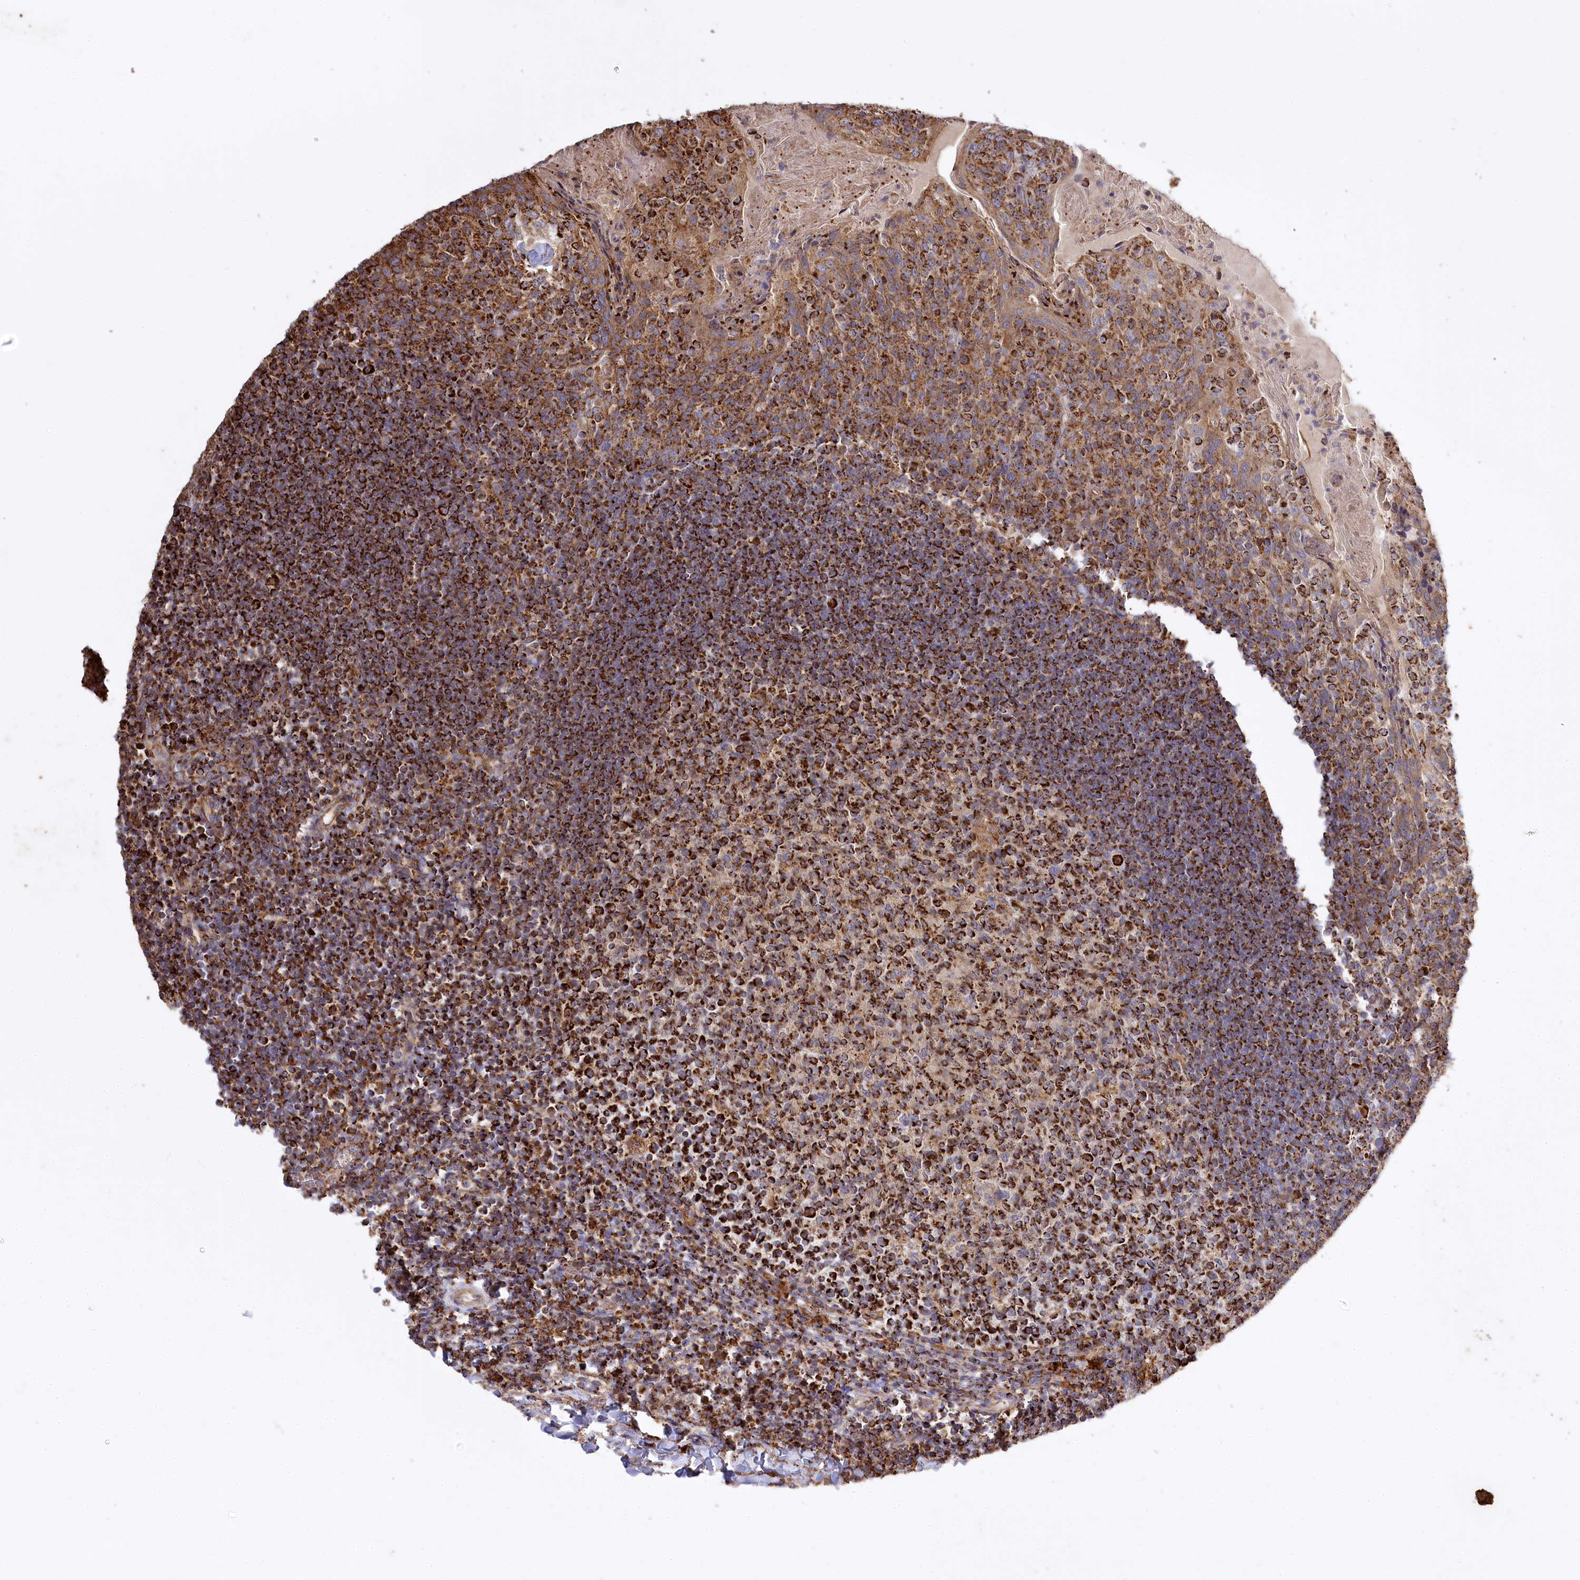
{"staining": {"intensity": "strong", "quantity": ">75%", "location": "cytoplasmic/membranous"}, "tissue": "tonsil", "cell_type": "Germinal center cells", "image_type": "normal", "snomed": [{"axis": "morphology", "description": "Normal tissue, NOS"}, {"axis": "topography", "description": "Tonsil"}], "caption": "The immunohistochemical stain labels strong cytoplasmic/membranous staining in germinal center cells of normal tonsil. (DAB IHC with brightfield microscopy, high magnification).", "gene": "CARD19", "patient": {"sex": "female", "age": 10}}